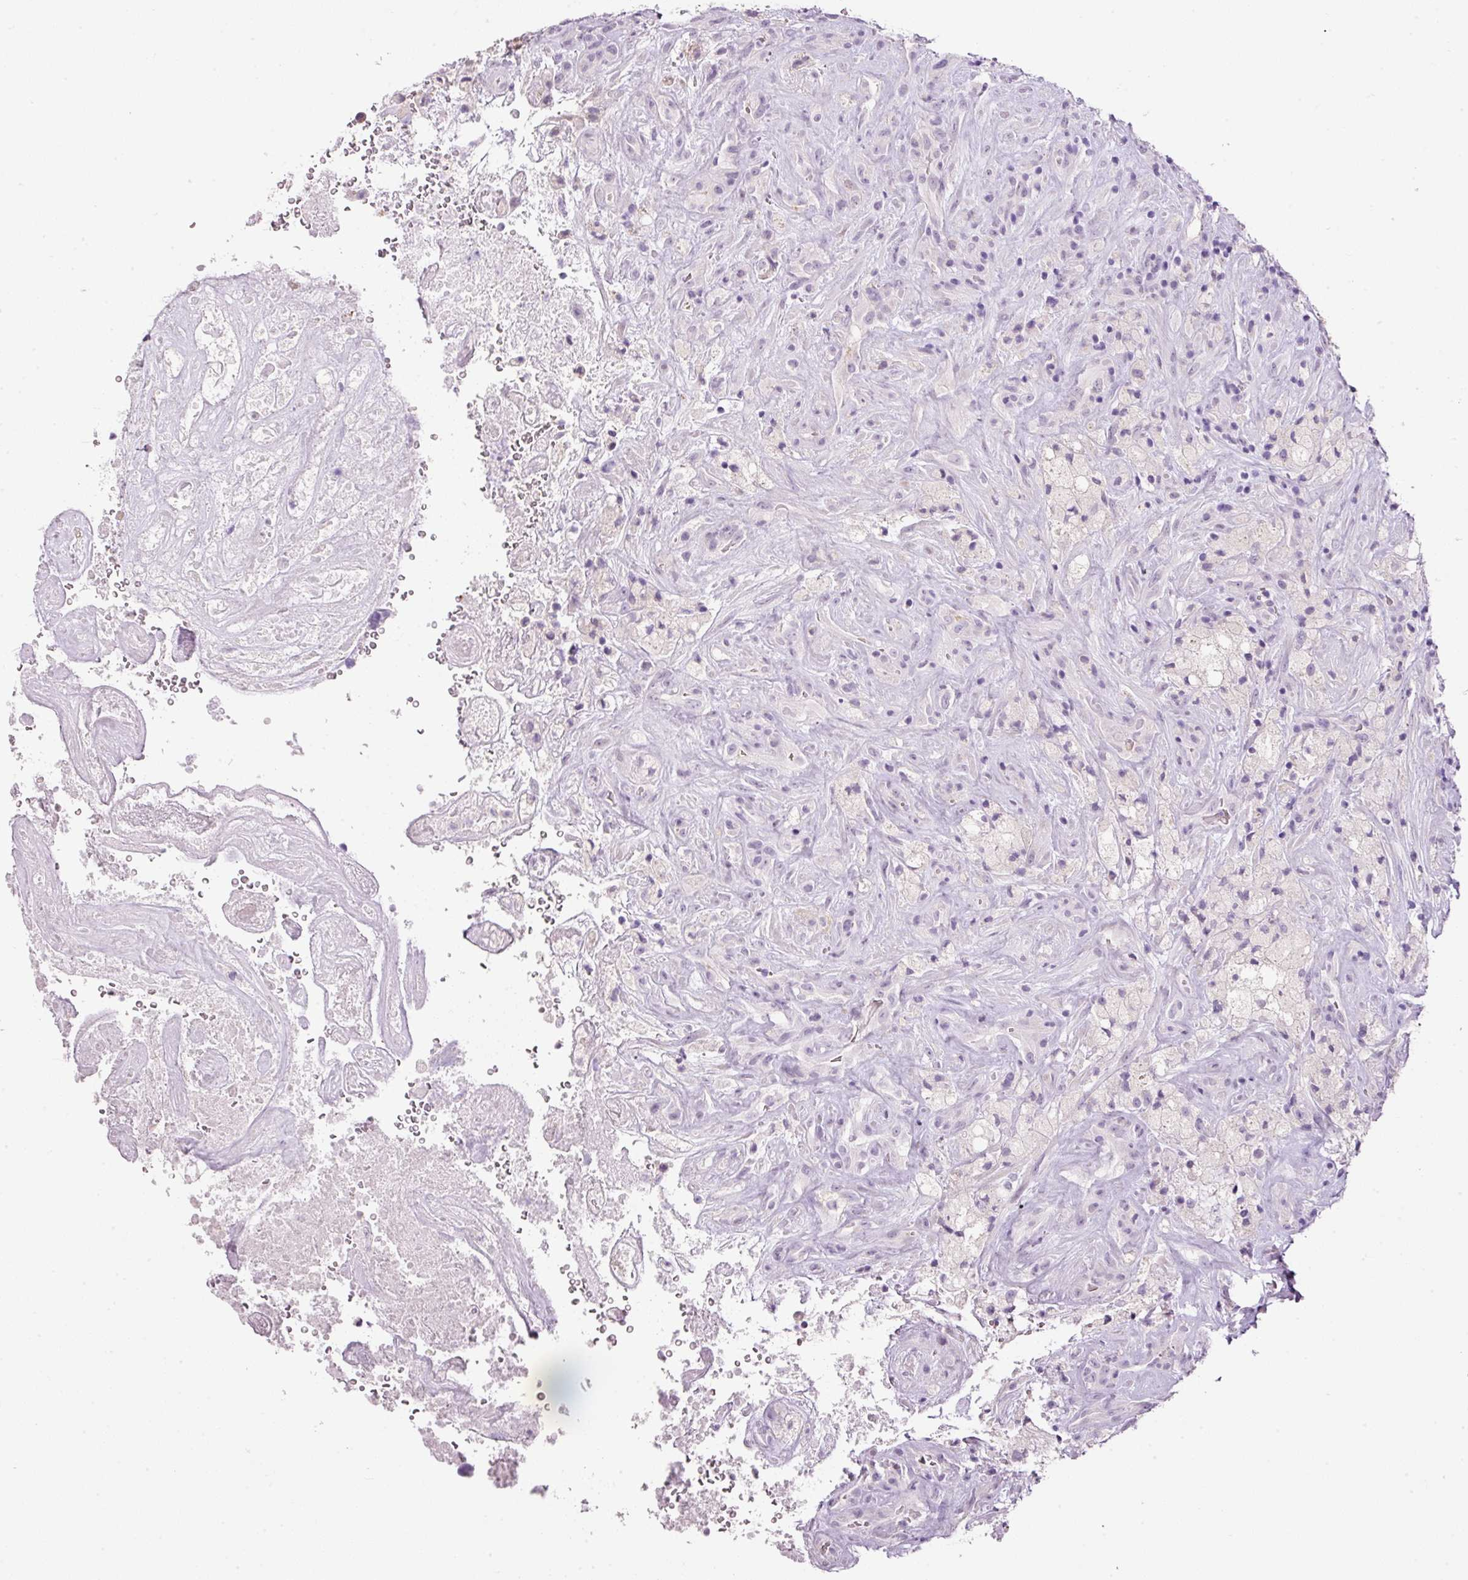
{"staining": {"intensity": "negative", "quantity": "none", "location": "none"}, "tissue": "glioma", "cell_type": "Tumor cells", "image_type": "cancer", "snomed": [{"axis": "morphology", "description": "Glioma, malignant, High grade"}, {"axis": "topography", "description": "Brain"}], "caption": "This micrograph is of glioma stained with IHC to label a protein in brown with the nuclei are counter-stained blue. There is no staining in tumor cells.", "gene": "SRC", "patient": {"sex": "male", "age": 69}}